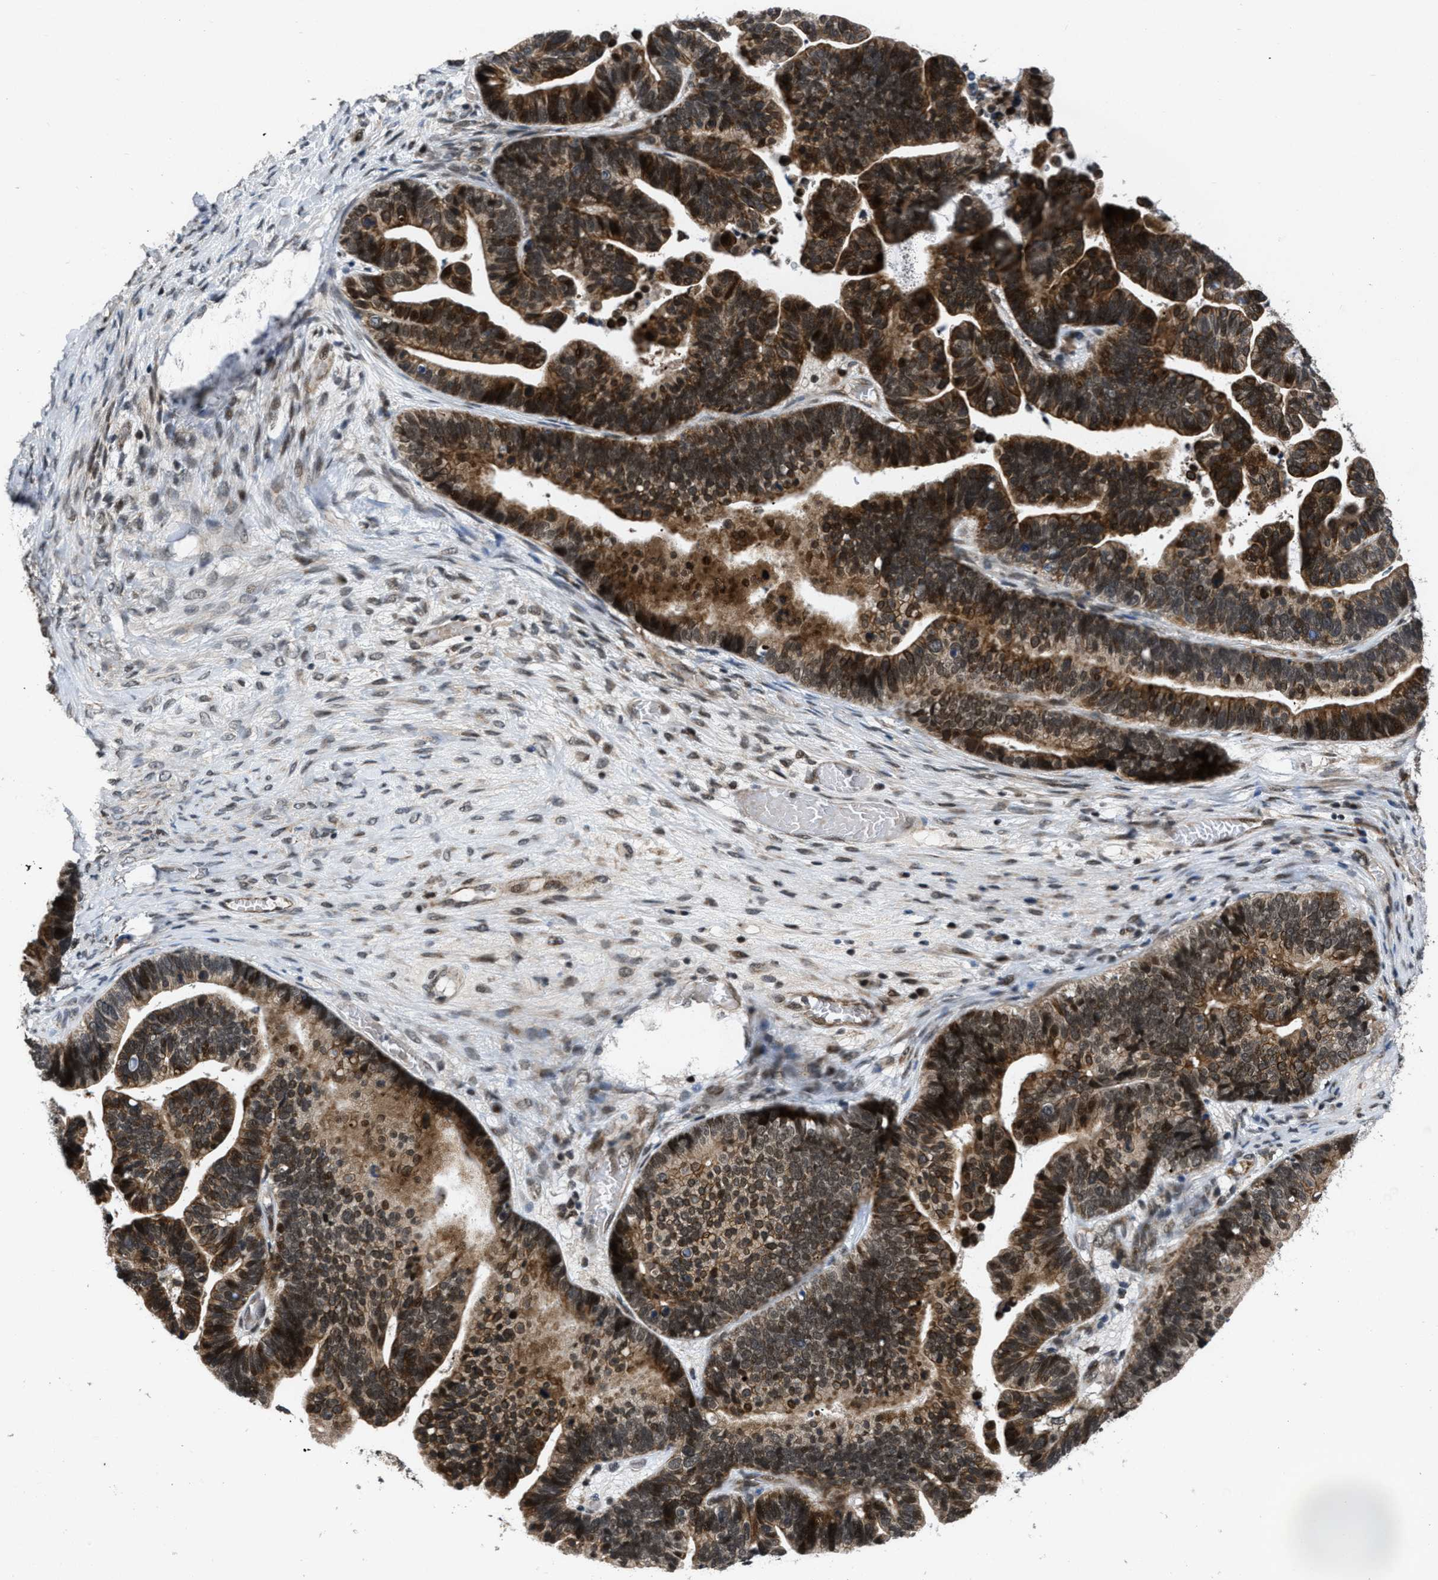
{"staining": {"intensity": "strong", "quantity": ">75%", "location": "cytoplasmic/membranous,nuclear"}, "tissue": "ovarian cancer", "cell_type": "Tumor cells", "image_type": "cancer", "snomed": [{"axis": "morphology", "description": "Cystadenocarcinoma, serous, NOS"}, {"axis": "topography", "description": "Ovary"}], "caption": "Immunohistochemistry of human serous cystadenocarcinoma (ovarian) reveals high levels of strong cytoplasmic/membranous and nuclear positivity in approximately >75% of tumor cells.", "gene": "ZNHIT1", "patient": {"sex": "female", "age": 56}}